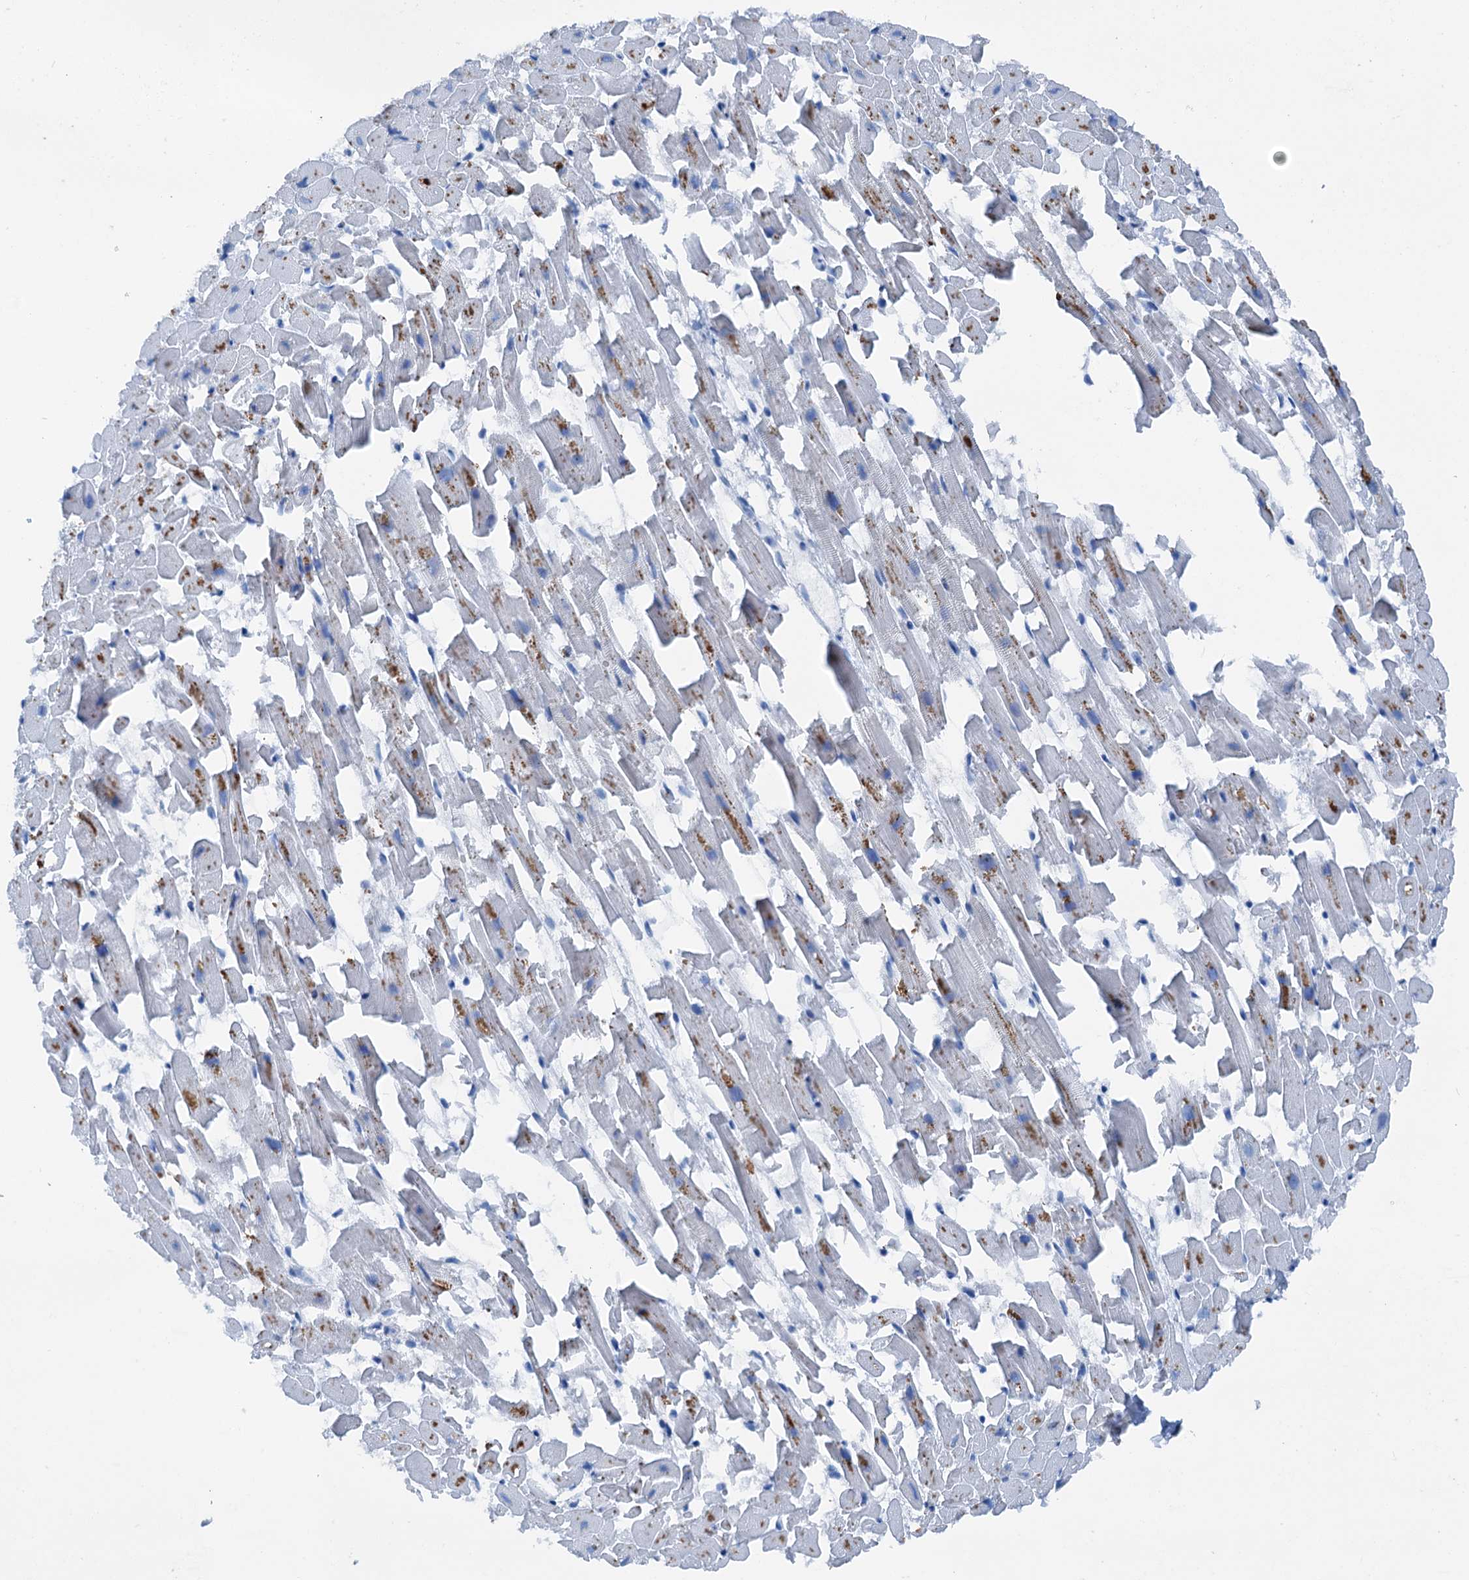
{"staining": {"intensity": "moderate", "quantity": "<25%", "location": "cytoplasmic/membranous"}, "tissue": "heart muscle", "cell_type": "Cardiomyocytes", "image_type": "normal", "snomed": [{"axis": "morphology", "description": "Normal tissue, NOS"}, {"axis": "topography", "description": "Heart"}], "caption": "Immunohistochemical staining of normal heart muscle exhibits moderate cytoplasmic/membranous protein staining in approximately <25% of cardiomyocytes.", "gene": "C1QTNF4", "patient": {"sex": "female", "age": 64}}